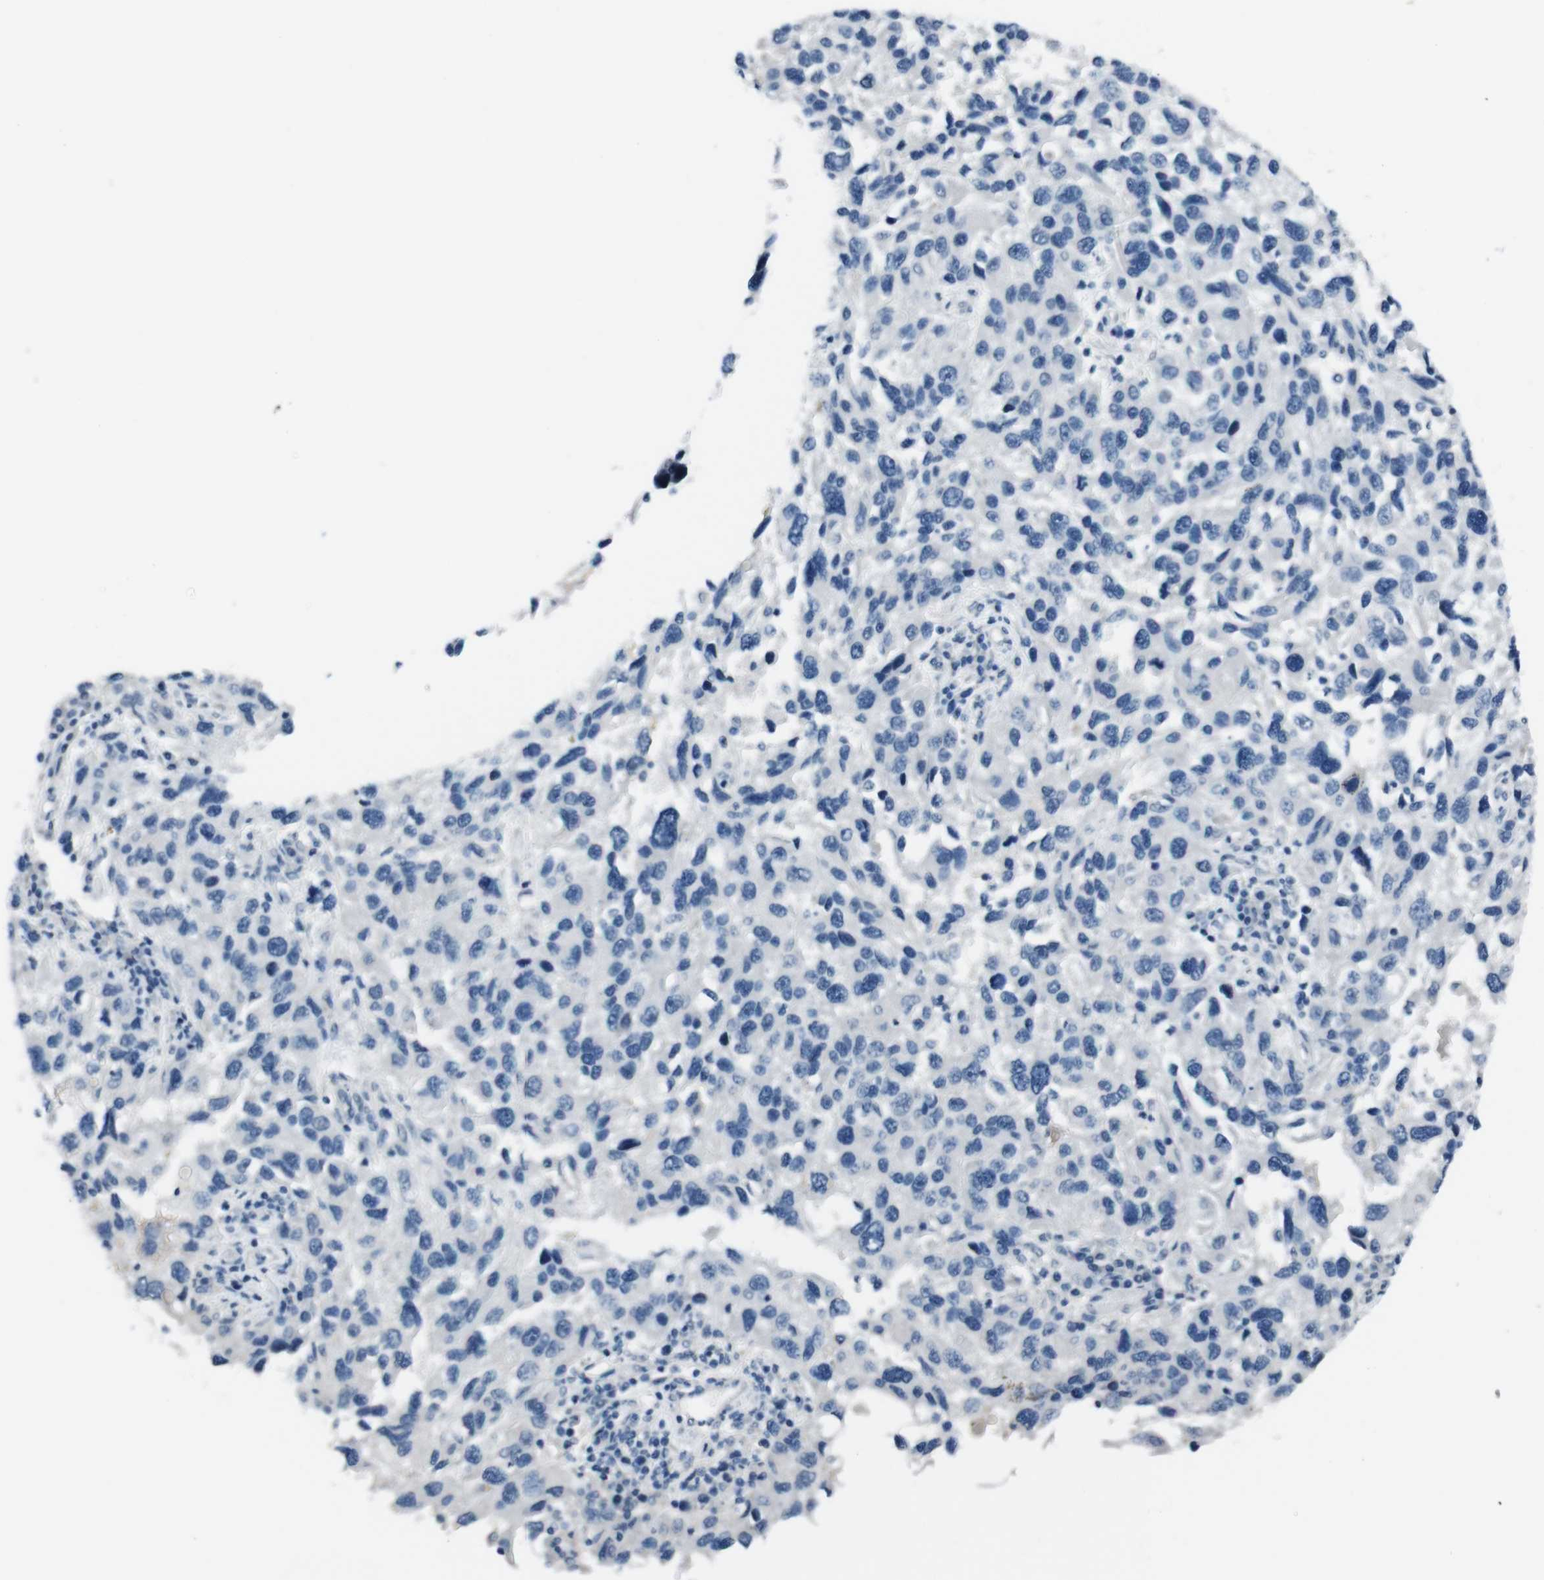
{"staining": {"intensity": "negative", "quantity": "none", "location": "none"}, "tissue": "melanoma", "cell_type": "Tumor cells", "image_type": "cancer", "snomed": [{"axis": "morphology", "description": "Malignant melanoma, NOS"}, {"axis": "topography", "description": "Skin"}], "caption": "Malignant melanoma was stained to show a protein in brown. There is no significant expression in tumor cells.", "gene": "HRH2", "patient": {"sex": "male", "age": 53}}